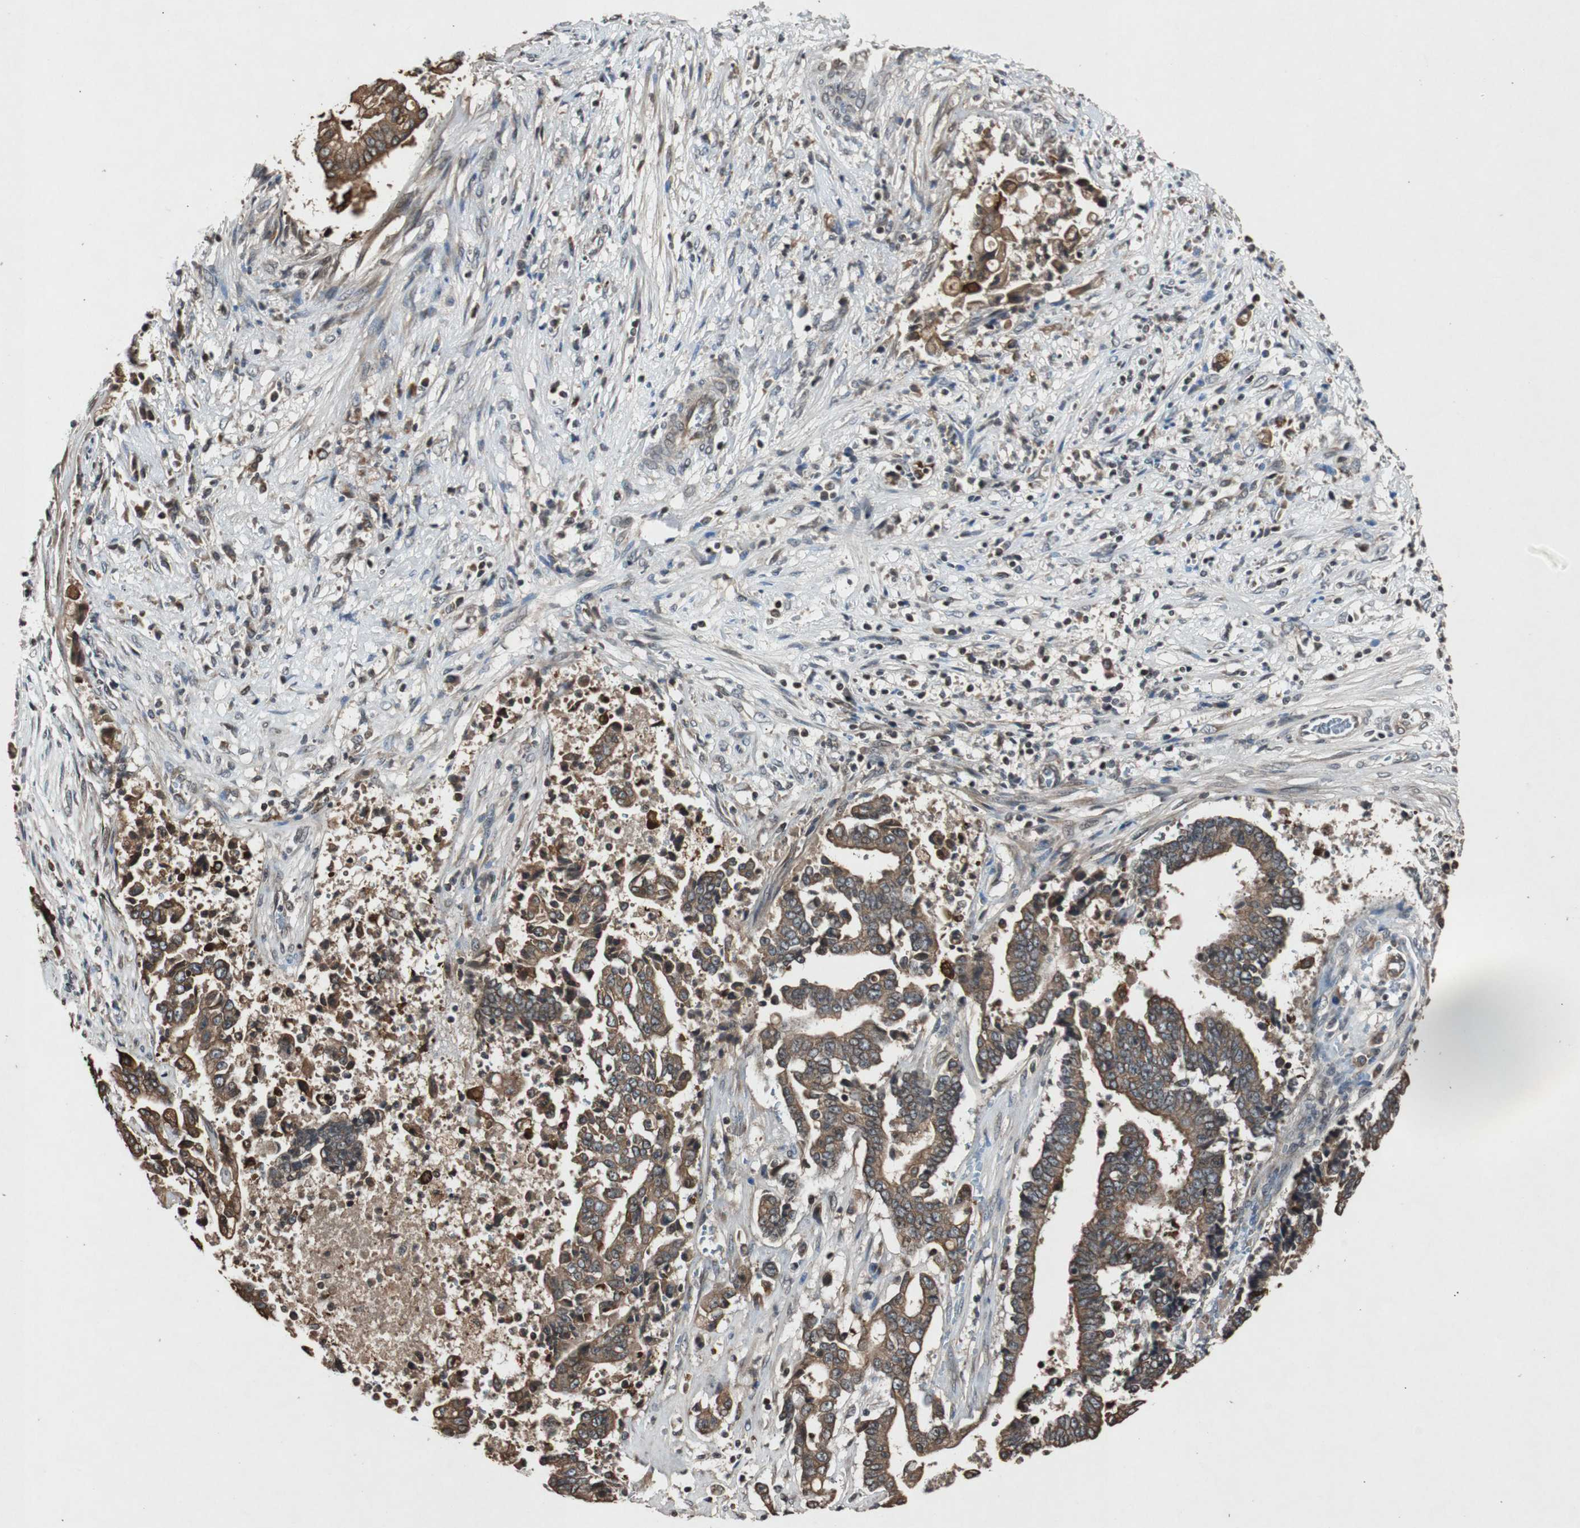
{"staining": {"intensity": "moderate", "quantity": ">75%", "location": "cytoplasmic/membranous"}, "tissue": "liver cancer", "cell_type": "Tumor cells", "image_type": "cancer", "snomed": [{"axis": "morphology", "description": "Cholangiocarcinoma"}, {"axis": "topography", "description": "Liver"}], "caption": "The photomicrograph demonstrates a brown stain indicating the presence of a protein in the cytoplasmic/membranous of tumor cells in liver cancer (cholangiocarcinoma). (DAB (3,3'-diaminobenzidine) = brown stain, brightfield microscopy at high magnification).", "gene": "SLIT2", "patient": {"sex": "male", "age": 57}}